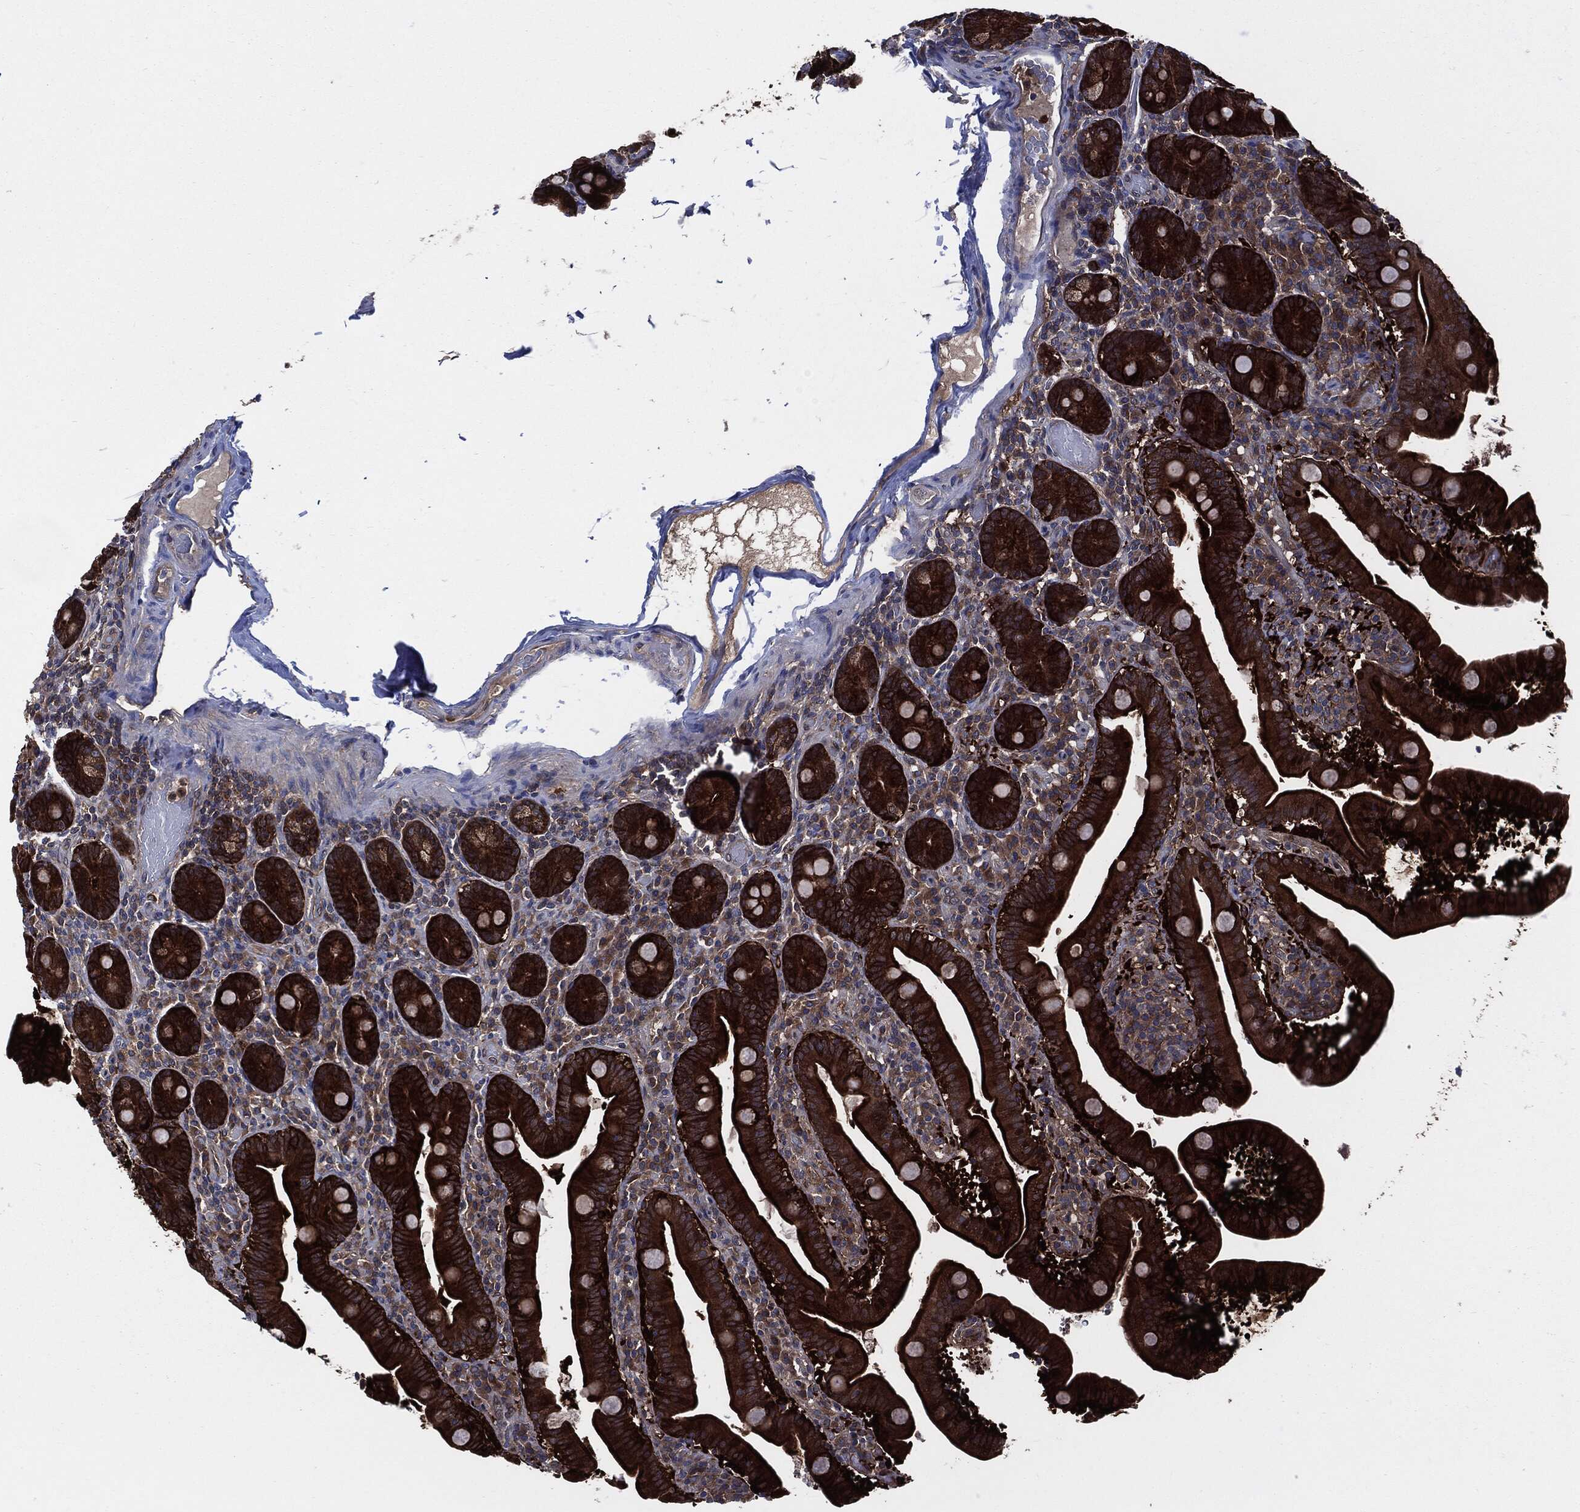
{"staining": {"intensity": "strong", "quantity": ">75%", "location": "cytoplasmic/membranous"}, "tissue": "small intestine", "cell_type": "Glandular cells", "image_type": "normal", "snomed": [{"axis": "morphology", "description": "Normal tissue, NOS"}, {"axis": "topography", "description": "Small intestine"}], "caption": "Protein analysis of benign small intestine displays strong cytoplasmic/membranous expression in approximately >75% of glandular cells. Nuclei are stained in blue.", "gene": "XPNPEP1", "patient": {"sex": "male", "age": 66}}